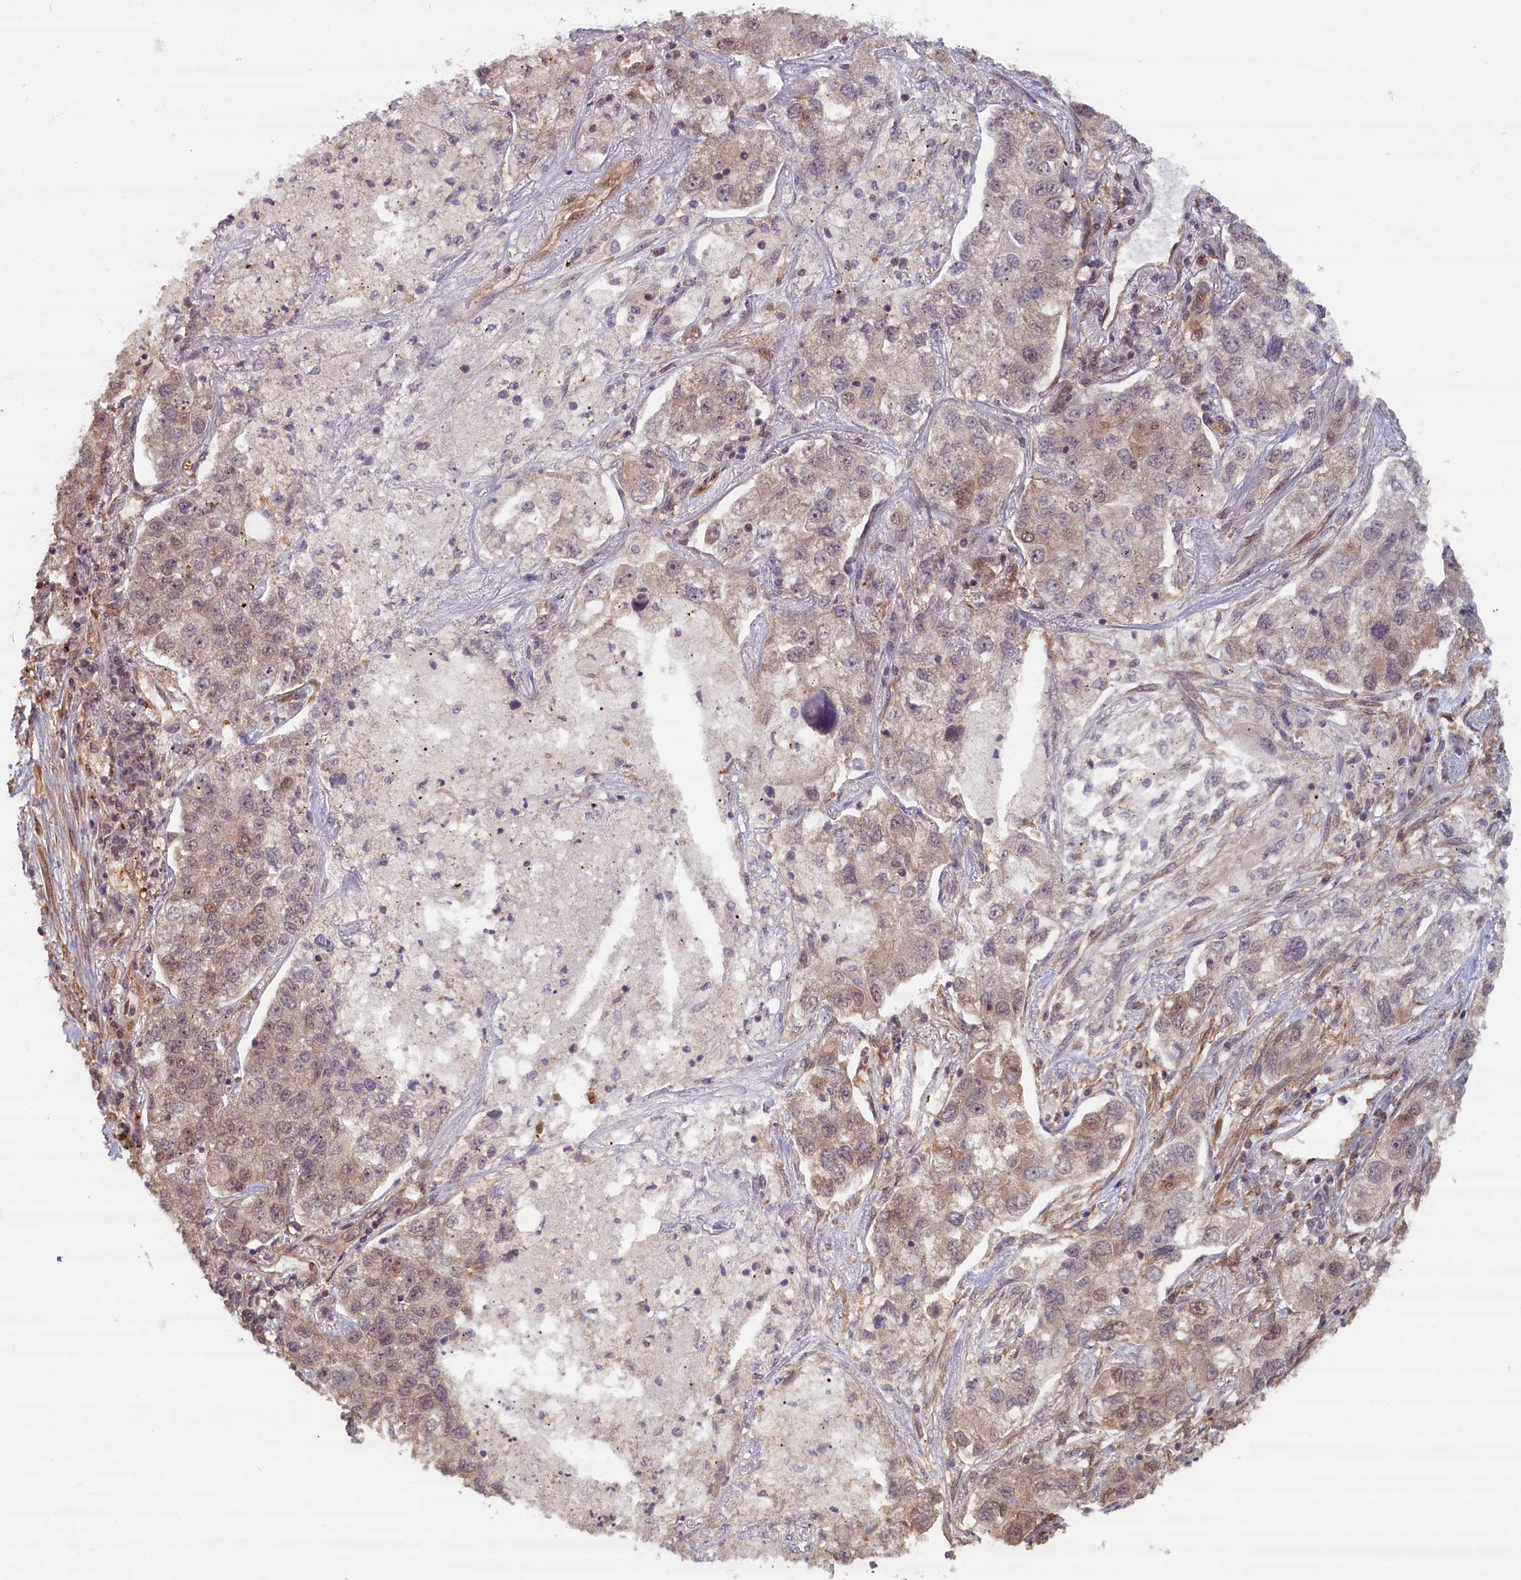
{"staining": {"intensity": "moderate", "quantity": "<25%", "location": "cytoplasmic/membranous,nuclear"}, "tissue": "lung cancer", "cell_type": "Tumor cells", "image_type": "cancer", "snomed": [{"axis": "morphology", "description": "Adenocarcinoma, NOS"}, {"axis": "topography", "description": "Lung"}], "caption": "Protein expression analysis of lung adenocarcinoma shows moderate cytoplasmic/membranous and nuclear expression in about <25% of tumor cells.", "gene": "HIF3A", "patient": {"sex": "male", "age": 49}}